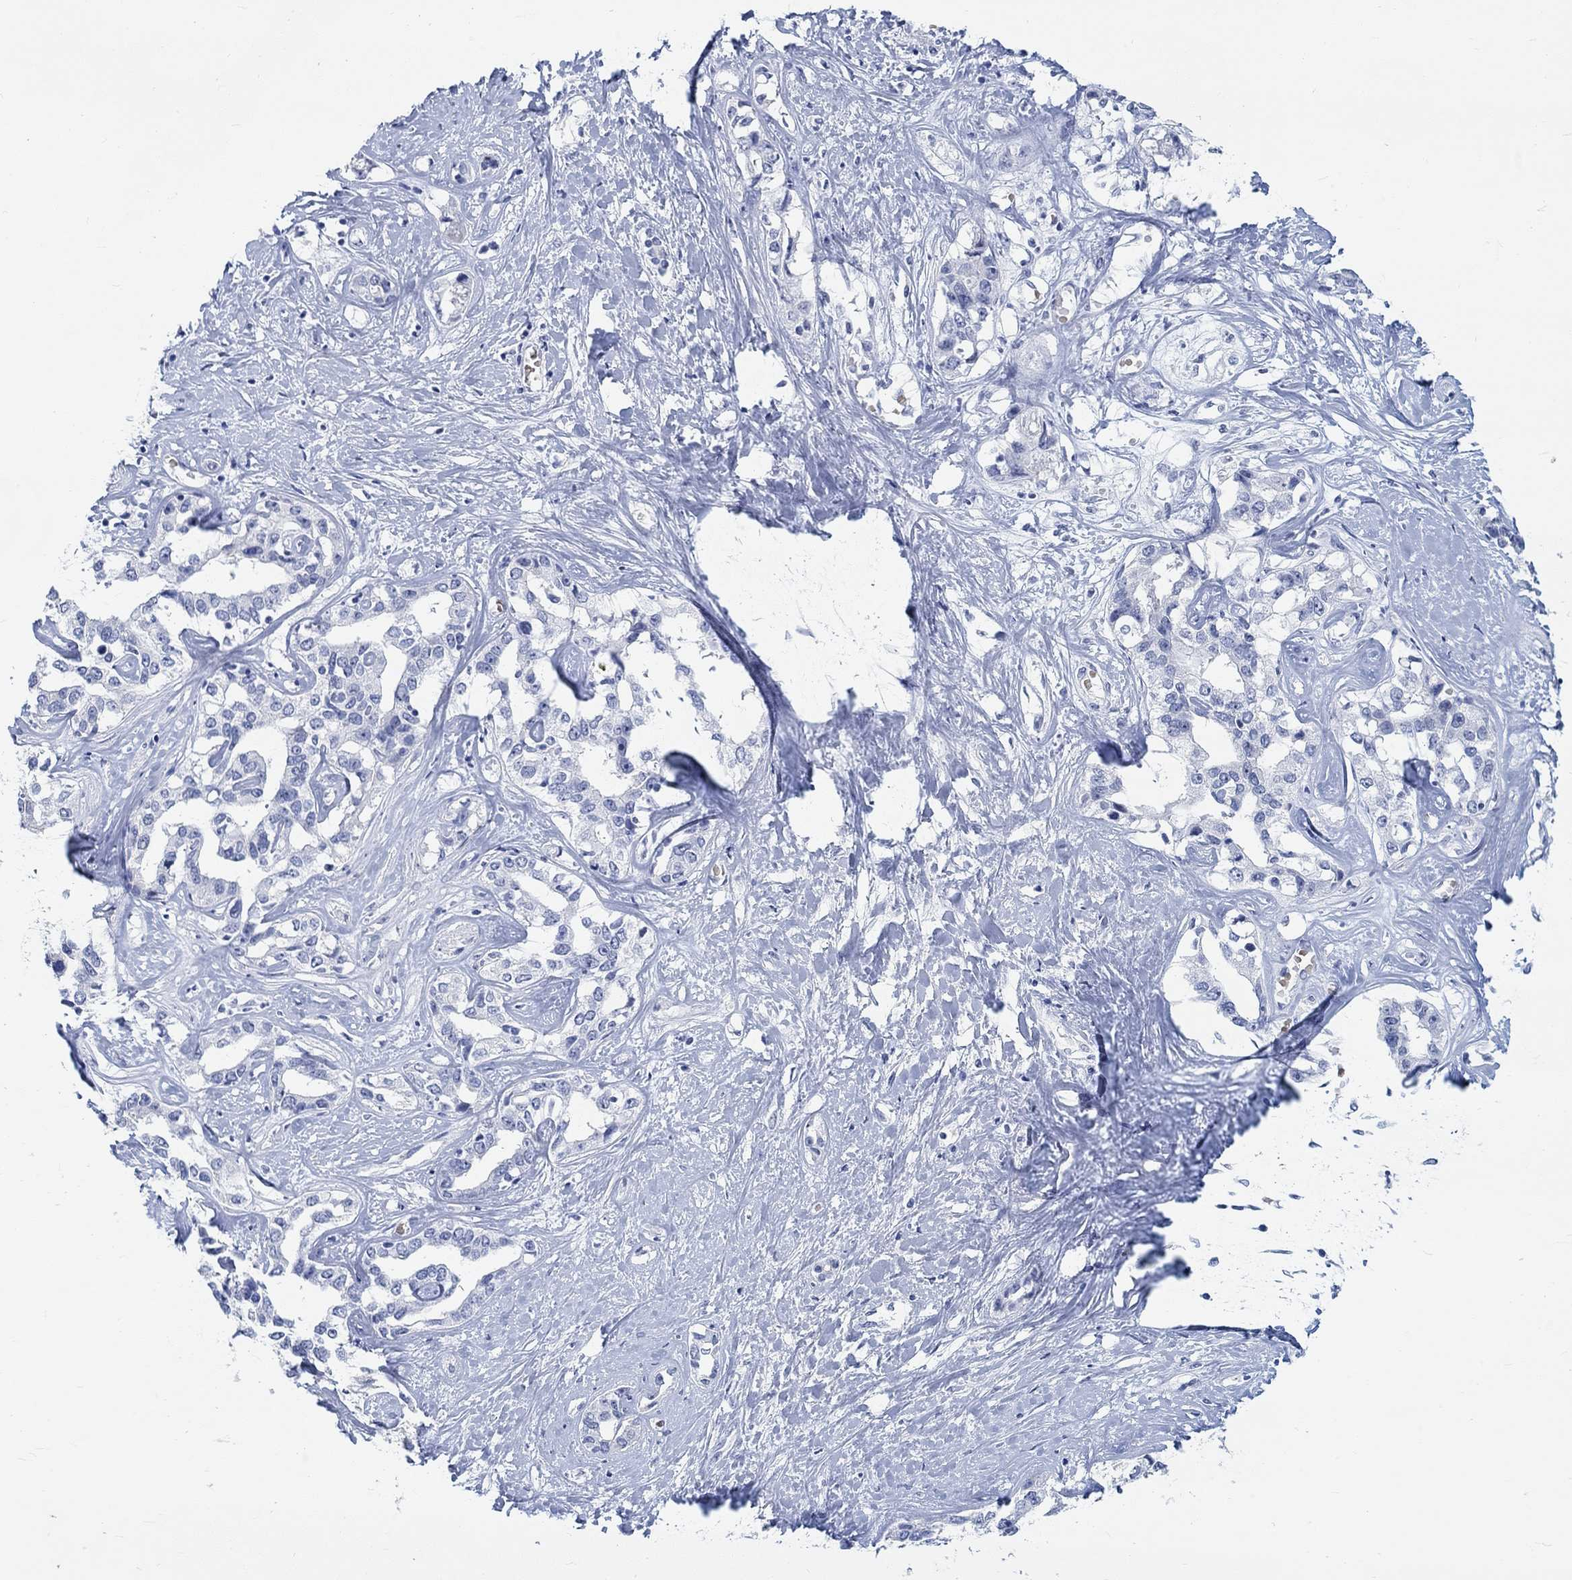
{"staining": {"intensity": "negative", "quantity": "none", "location": "none"}, "tissue": "liver cancer", "cell_type": "Tumor cells", "image_type": "cancer", "snomed": [{"axis": "morphology", "description": "Cholangiocarcinoma"}, {"axis": "topography", "description": "Liver"}], "caption": "This is an IHC histopathology image of human liver cancer (cholangiocarcinoma). There is no positivity in tumor cells.", "gene": "GRIA3", "patient": {"sex": "male", "age": 59}}